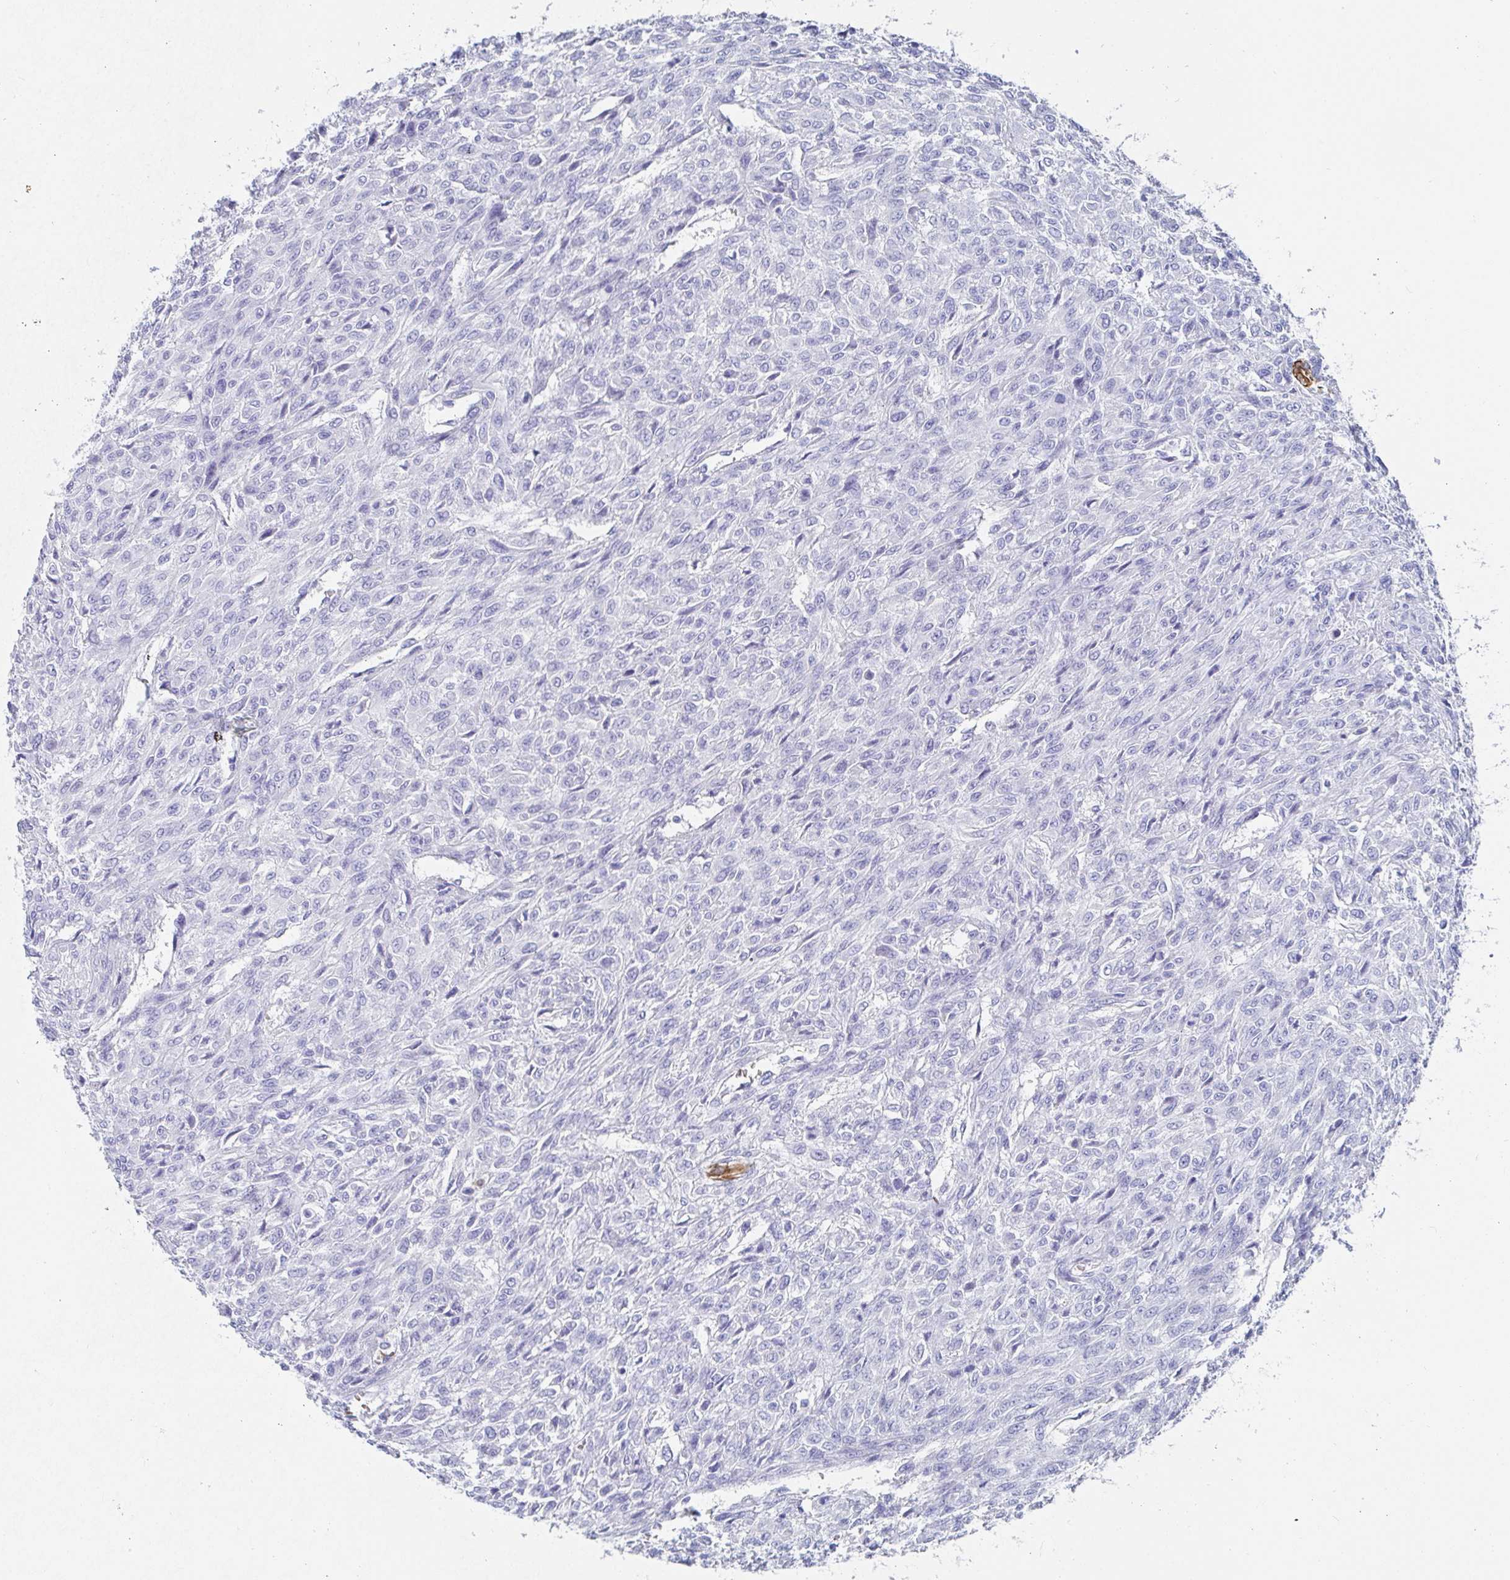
{"staining": {"intensity": "negative", "quantity": "none", "location": "none"}, "tissue": "renal cancer", "cell_type": "Tumor cells", "image_type": "cancer", "snomed": [{"axis": "morphology", "description": "Adenocarcinoma, NOS"}, {"axis": "topography", "description": "Kidney"}], "caption": "DAB immunohistochemical staining of human renal cancer (adenocarcinoma) demonstrates no significant expression in tumor cells.", "gene": "CLDN8", "patient": {"sex": "male", "age": 58}}